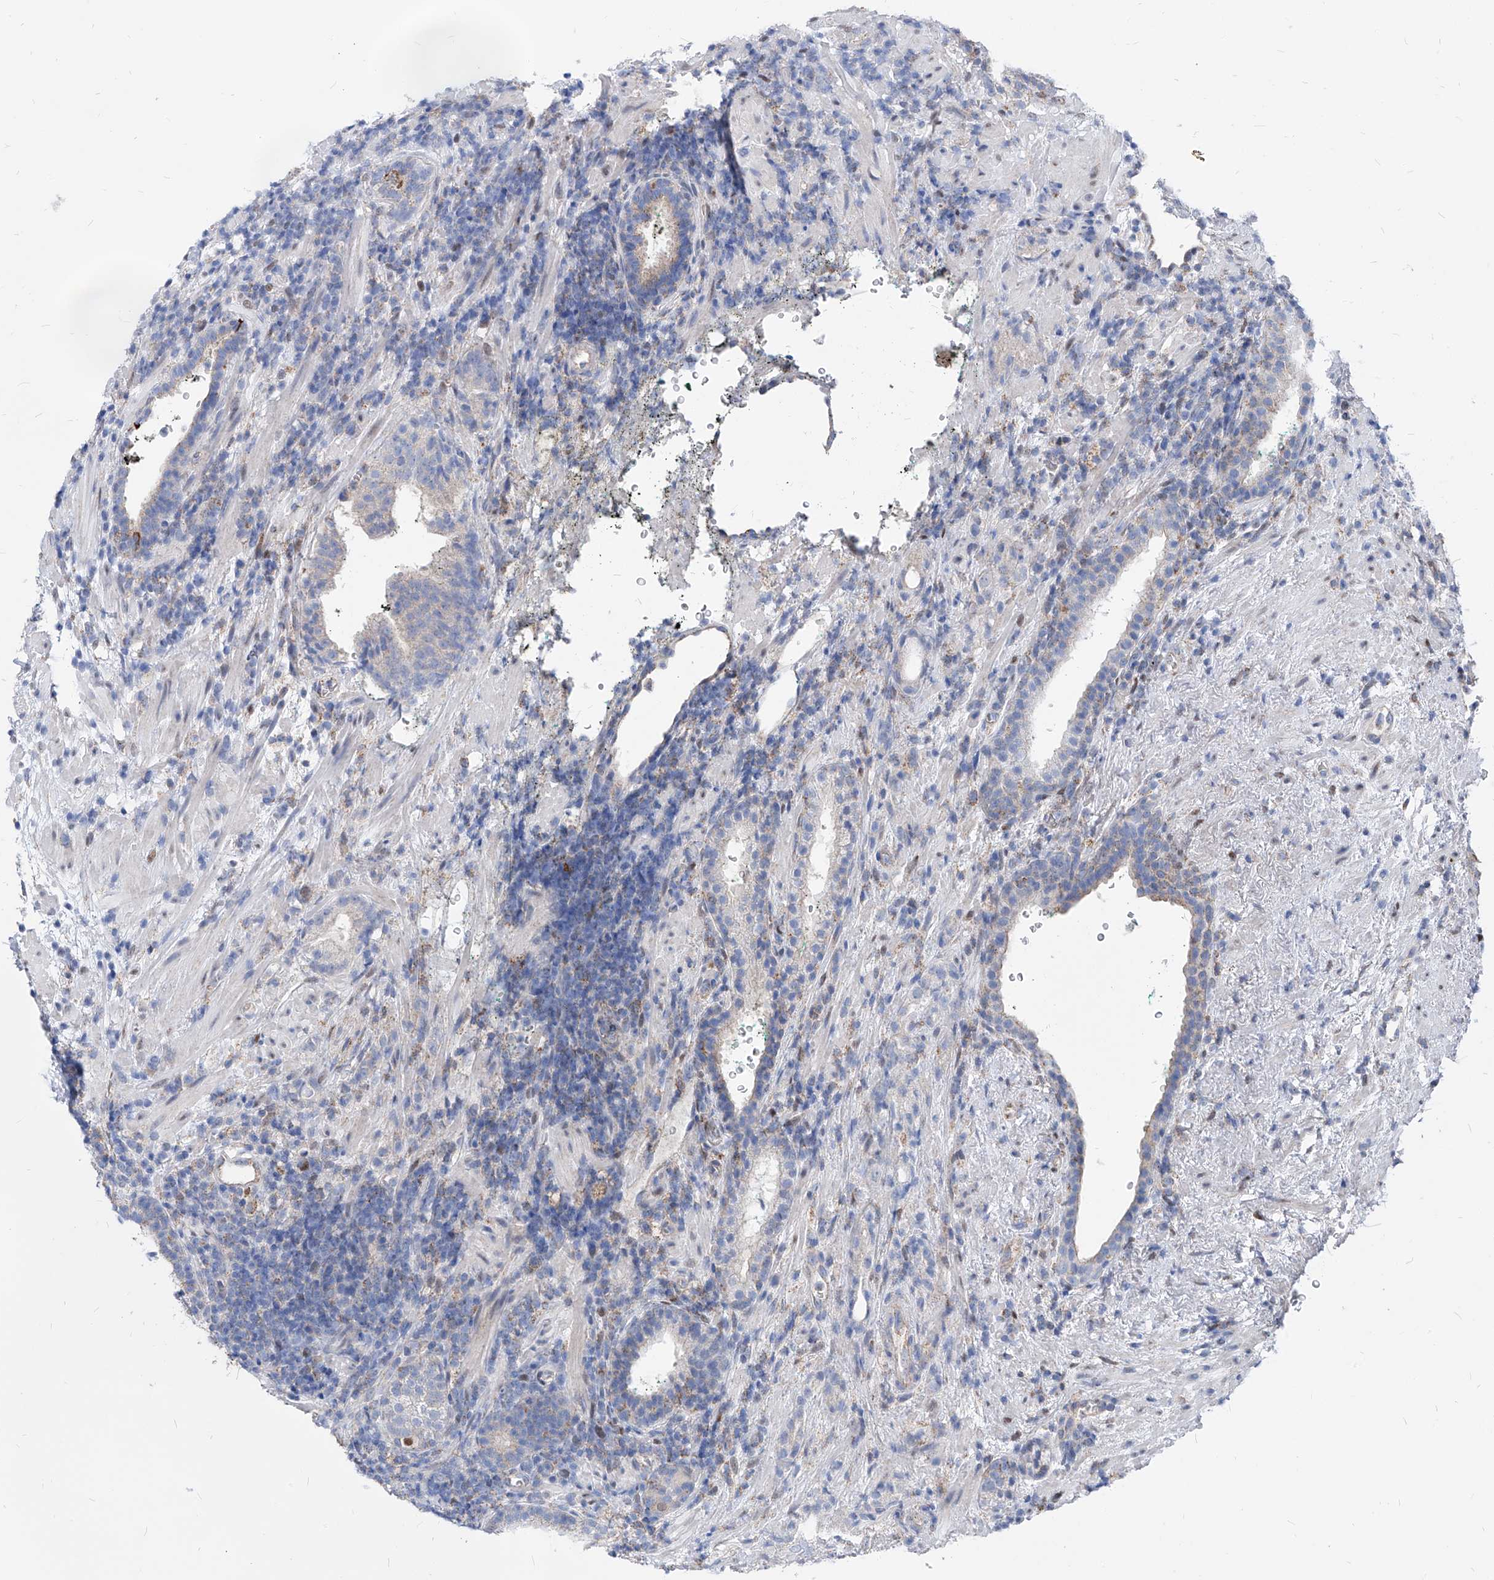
{"staining": {"intensity": "negative", "quantity": "none", "location": "none"}, "tissue": "prostate cancer", "cell_type": "Tumor cells", "image_type": "cancer", "snomed": [{"axis": "morphology", "description": "Adenocarcinoma, High grade"}, {"axis": "topography", "description": "Prostate"}], "caption": "A high-resolution histopathology image shows immunohistochemistry (IHC) staining of prostate high-grade adenocarcinoma, which reveals no significant expression in tumor cells.", "gene": "AGPS", "patient": {"sex": "male", "age": 64}}